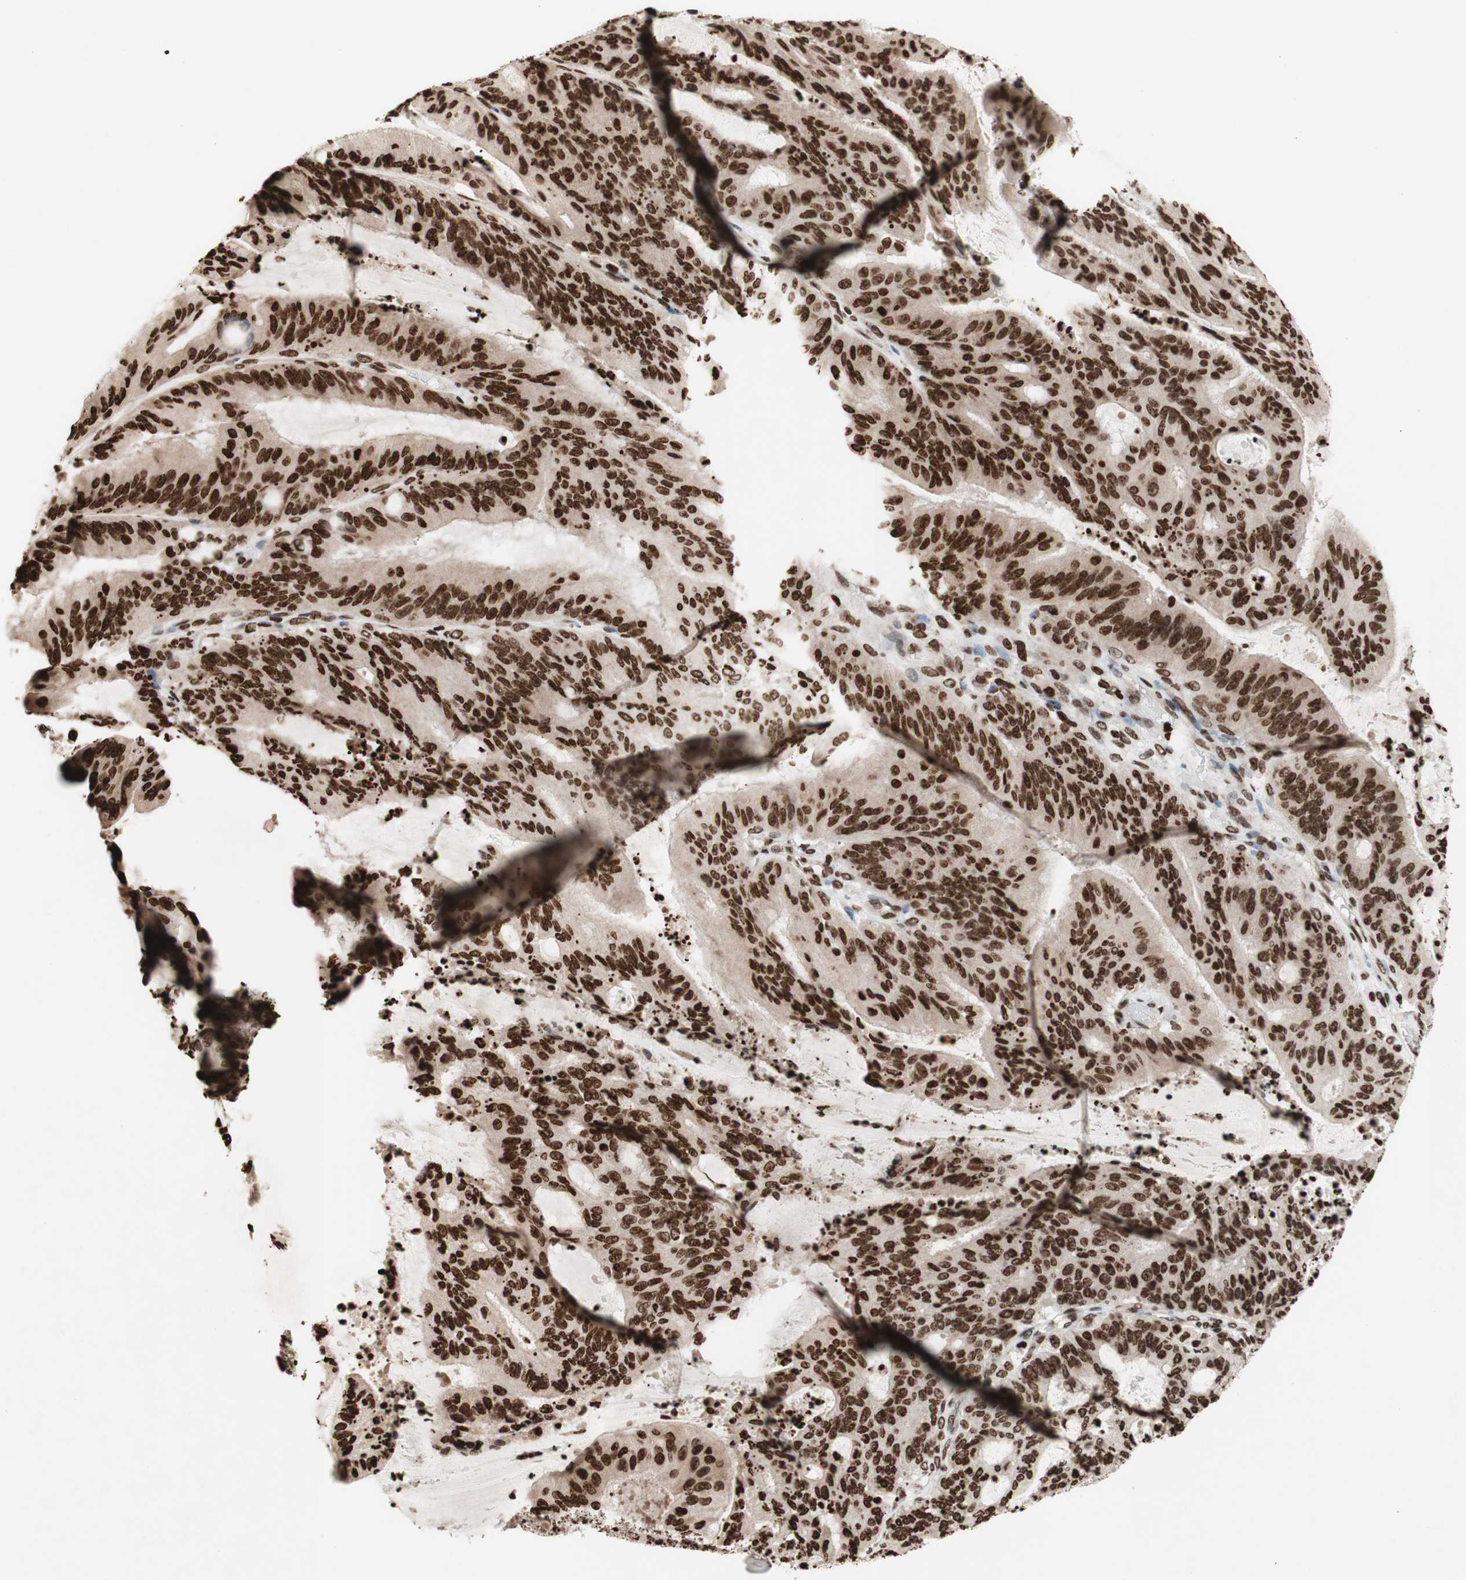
{"staining": {"intensity": "strong", "quantity": ">75%", "location": "nuclear"}, "tissue": "liver cancer", "cell_type": "Tumor cells", "image_type": "cancer", "snomed": [{"axis": "morphology", "description": "Cholangiocarcinoma"}, {"axis": "topography", "description": "Liver"}], "caption": "Immunohistochemistry image of cholangiocarcinoma (liver) stained for a protein (brown), which demonstrates high levels of strong nuclear staining in about >75% of tumor cells.", "gene": "NCOA3", "patient": {"sex": "female", "age": 73}}